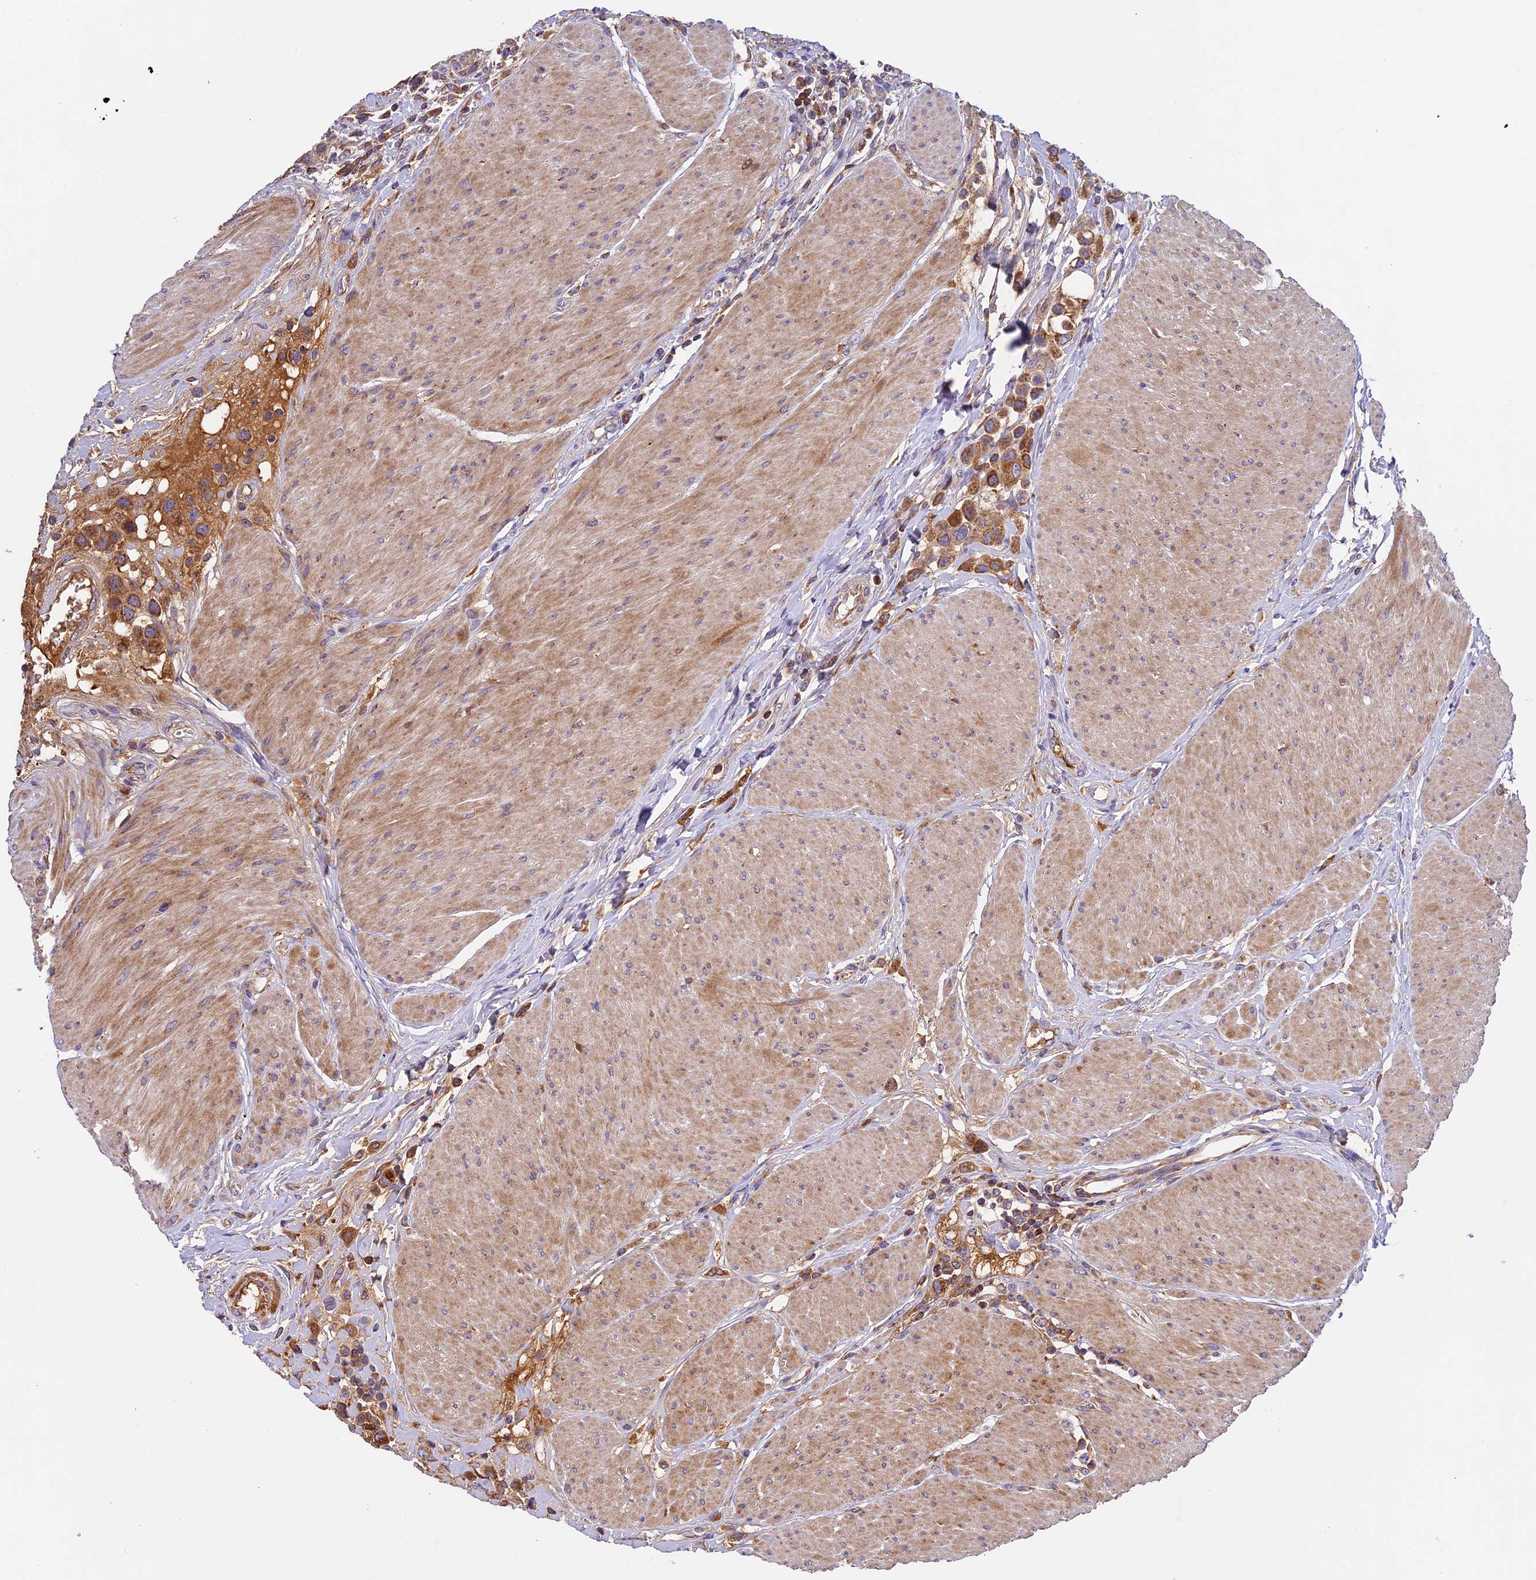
{"staining": {"intensity": "moderate", "quantity": ">75%", "location": "cytoplasmic/membranous"}, "tissue": "urothelial cancer", "cell_type": "Tumor cells", "image_type": "cancer", "snomed": [{"axis": "morphology", "description": "Urothelial carcinoma, High grade"}, {"axis": "topography", "description": "Urinary bladder"}], "caption": "A brown stain shows moderate cytoplasmic/membranous expression of a protein in urothelial cancer tumor cells.", "gene": "OCEL1", "patient": {"sex": "male", "age": 50}}